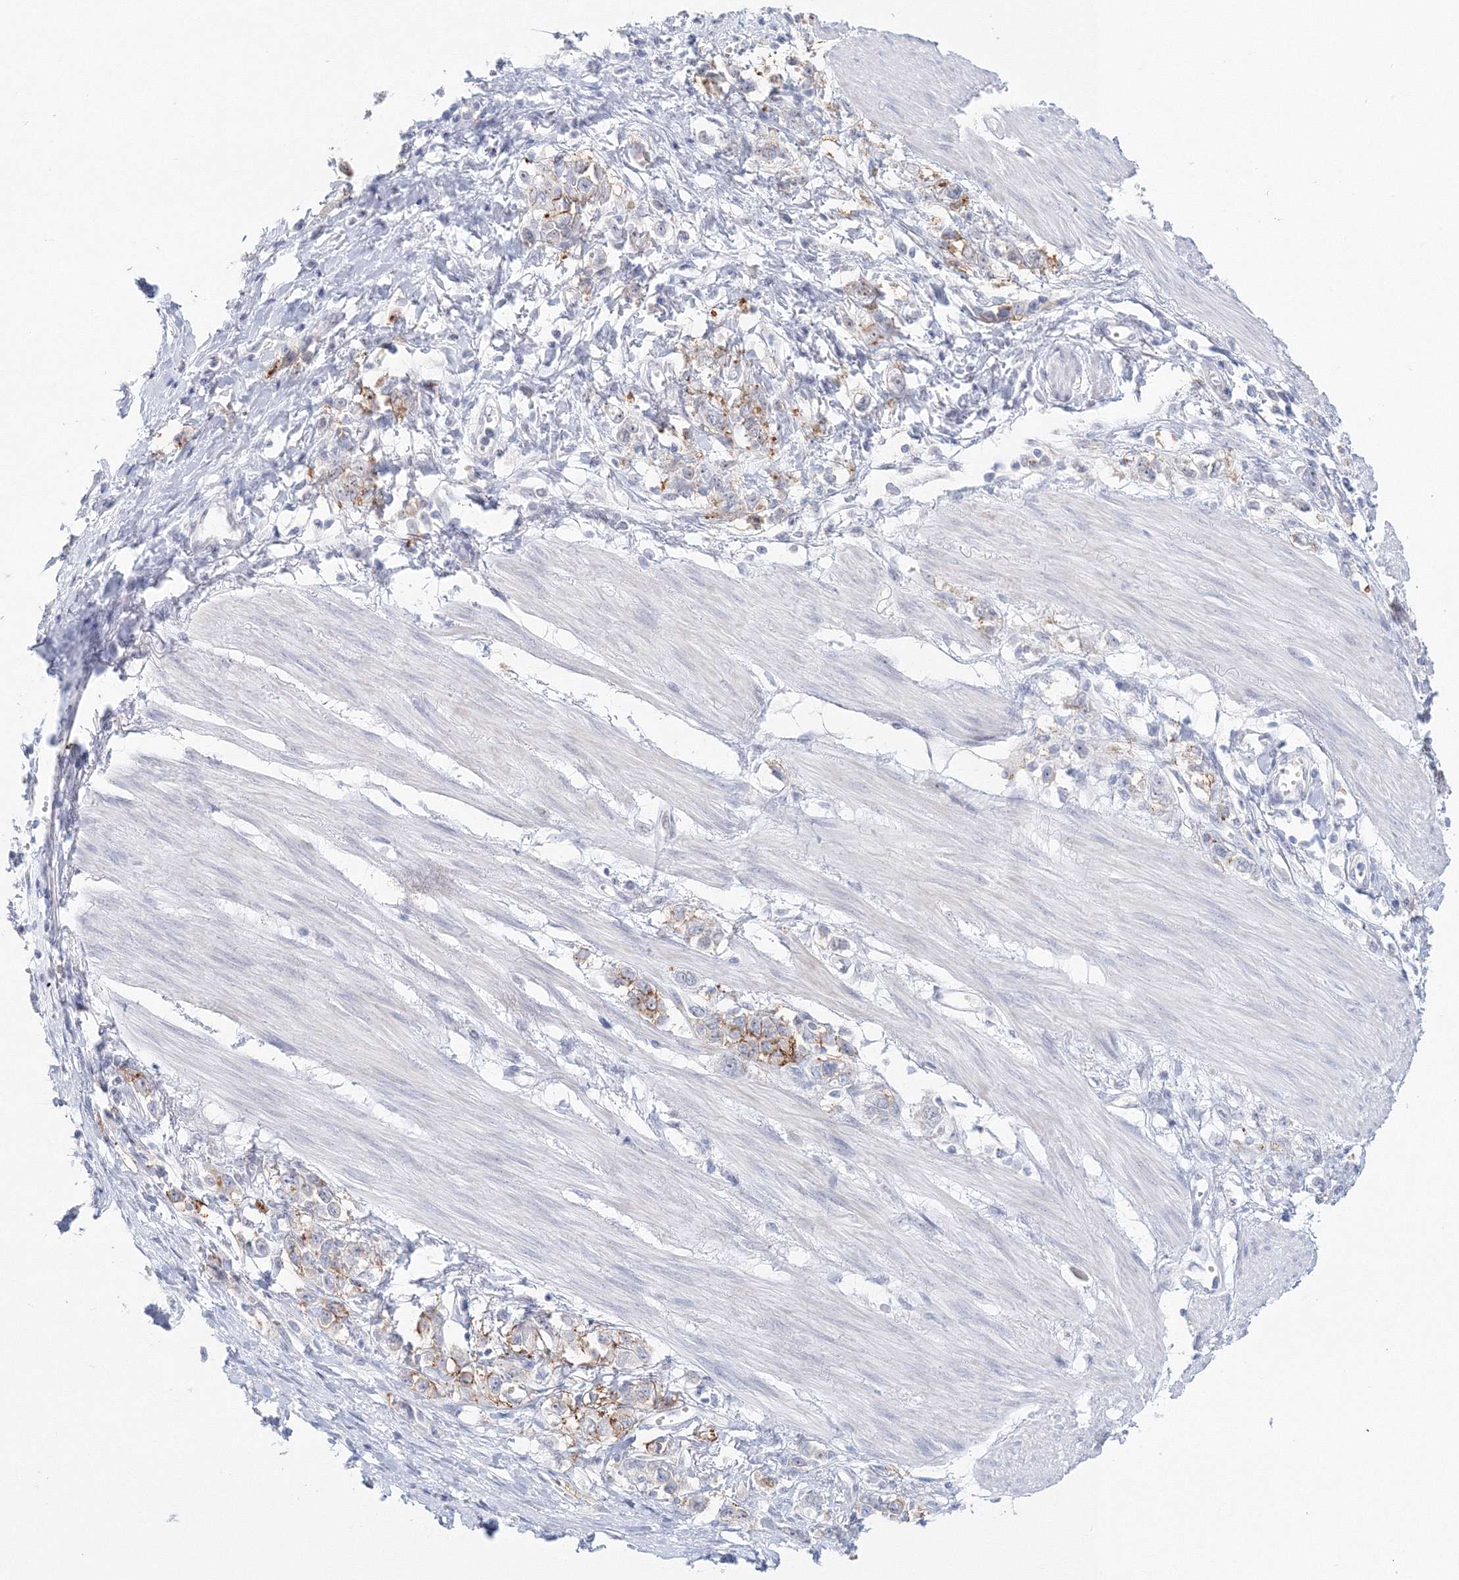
{"staining": {"intensity": "strong", "quantity": "<25%", "location": "cytoplasmic/membranous"}, "tissue": "stomach cancer", "cell_type": "Tumor cells", "image_type": "cancer", "snomed": [{"axis": "morphology", "description": "Adenocarcinoma, NOS"}, {"axis": "topography", "description": "Stomach"}], "caption": "Stomach cancer tissue demonstrates strong cytoplasmic/membranous positivity in about <25% of tumor cells", "gene": "VSIG1", "patient": {"sex": "female", "age": 76}}